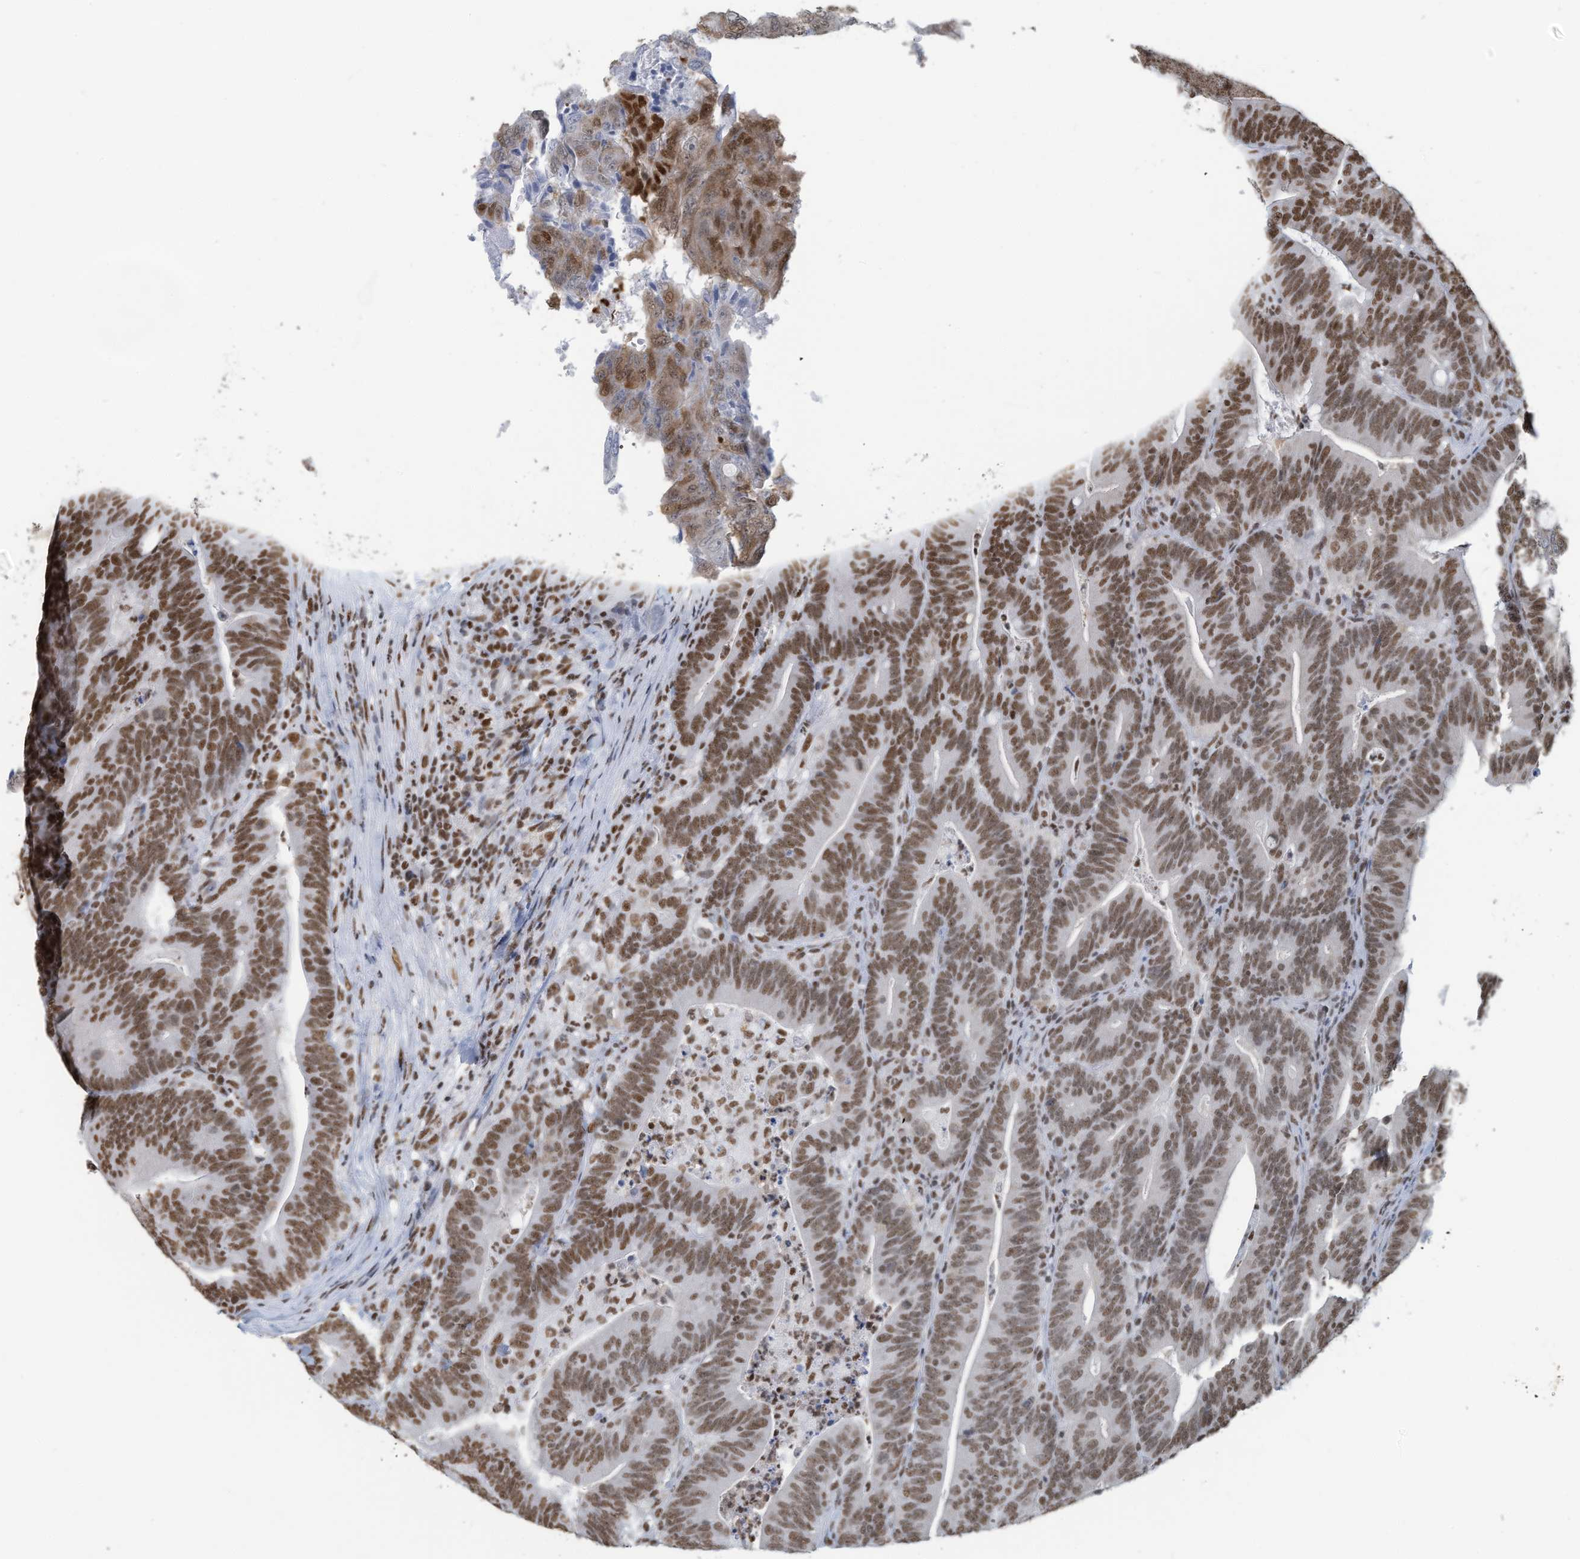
{"staining": {"intensity": "moderate", "quantity": "25%-75%", "location": "nuclear"}, "tissue": "colorectal cancer", "cell_type": "Tumor cells", "image_type": "cancer", "snomed": [{"axis": "morphology", "description": "Adenocarcinoma, NOS"}, {"axis": "topography", "description": "Colon"}], "caption": "Immunohistochemistry photomicrograph of neoplastic tissue: human colorectal cancer (adenocarcinoma) stained using immunohistochemistry shows medium levels of moderate protein expression localized specifically in the nuclear of tumor cells, appearing as a nuclear brown color.", "gene": "SARNP", "patient": {"sex": "female", "age": 67}}